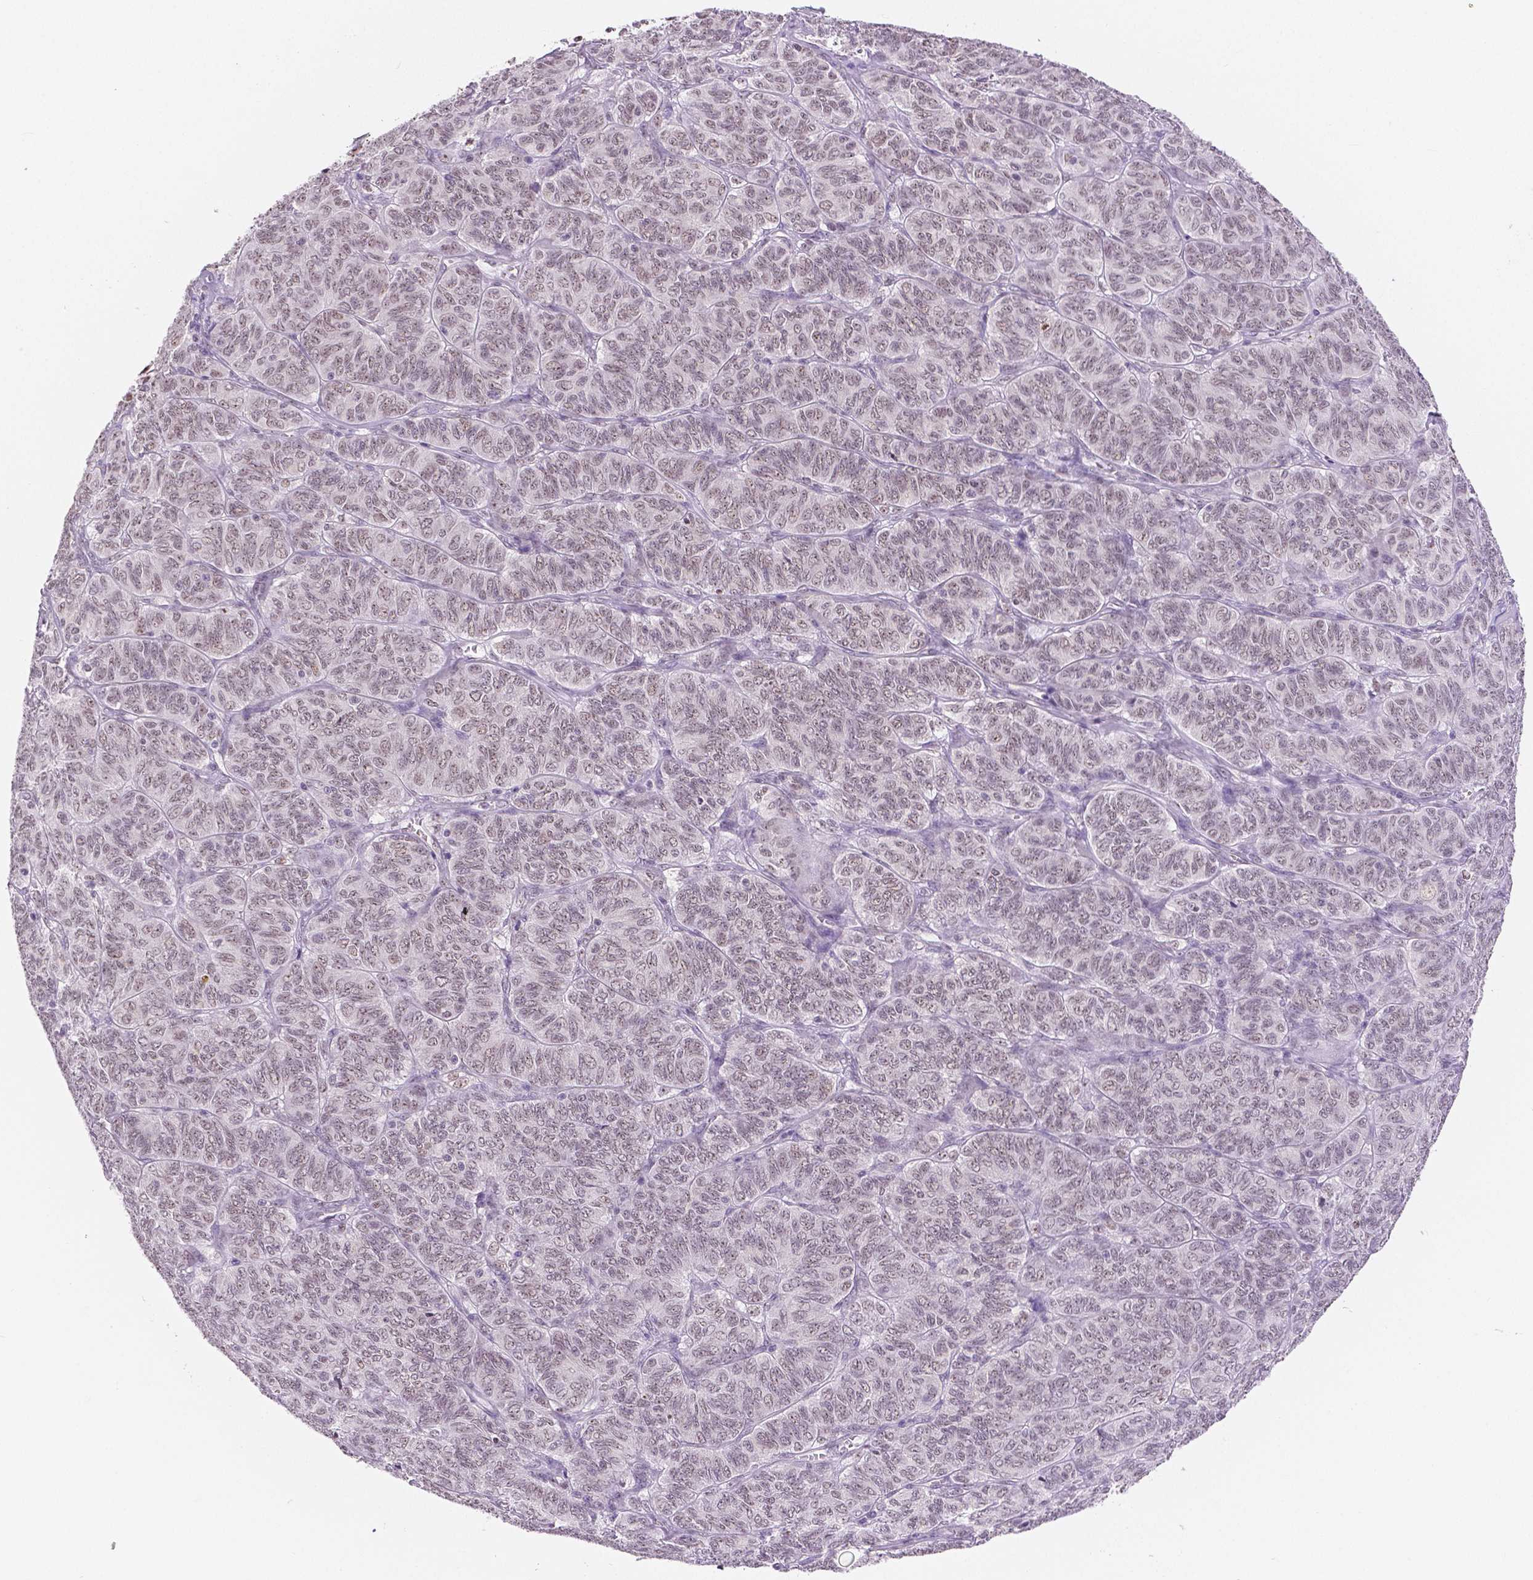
{"staining": {"intensity": "weak", "quantity": "25%-75%", "location": "nuclear"}, "tissue": "ovarian cancer", "cell_type": "Tumor cells", "image_type": "cancer", "snomed": [{"axis": "morphology", "description": "Carcinoma, endometroid"}, {"axis": "topography", "description": "Ovary"}], "caption": "Immunohistochemical staining of ovarian cancer (endometroid carcinoma) shows weak nuclear protein positivity in about 25%-75% of tumor cells. The staining was performed using DAB (3,3'-diaminobenzidine), with brown indicating positive protein expression. Nuclei are stained blue with hematoxylin.", "gene": "NHP2", "patient": {"sex": "female", "age": 80}}